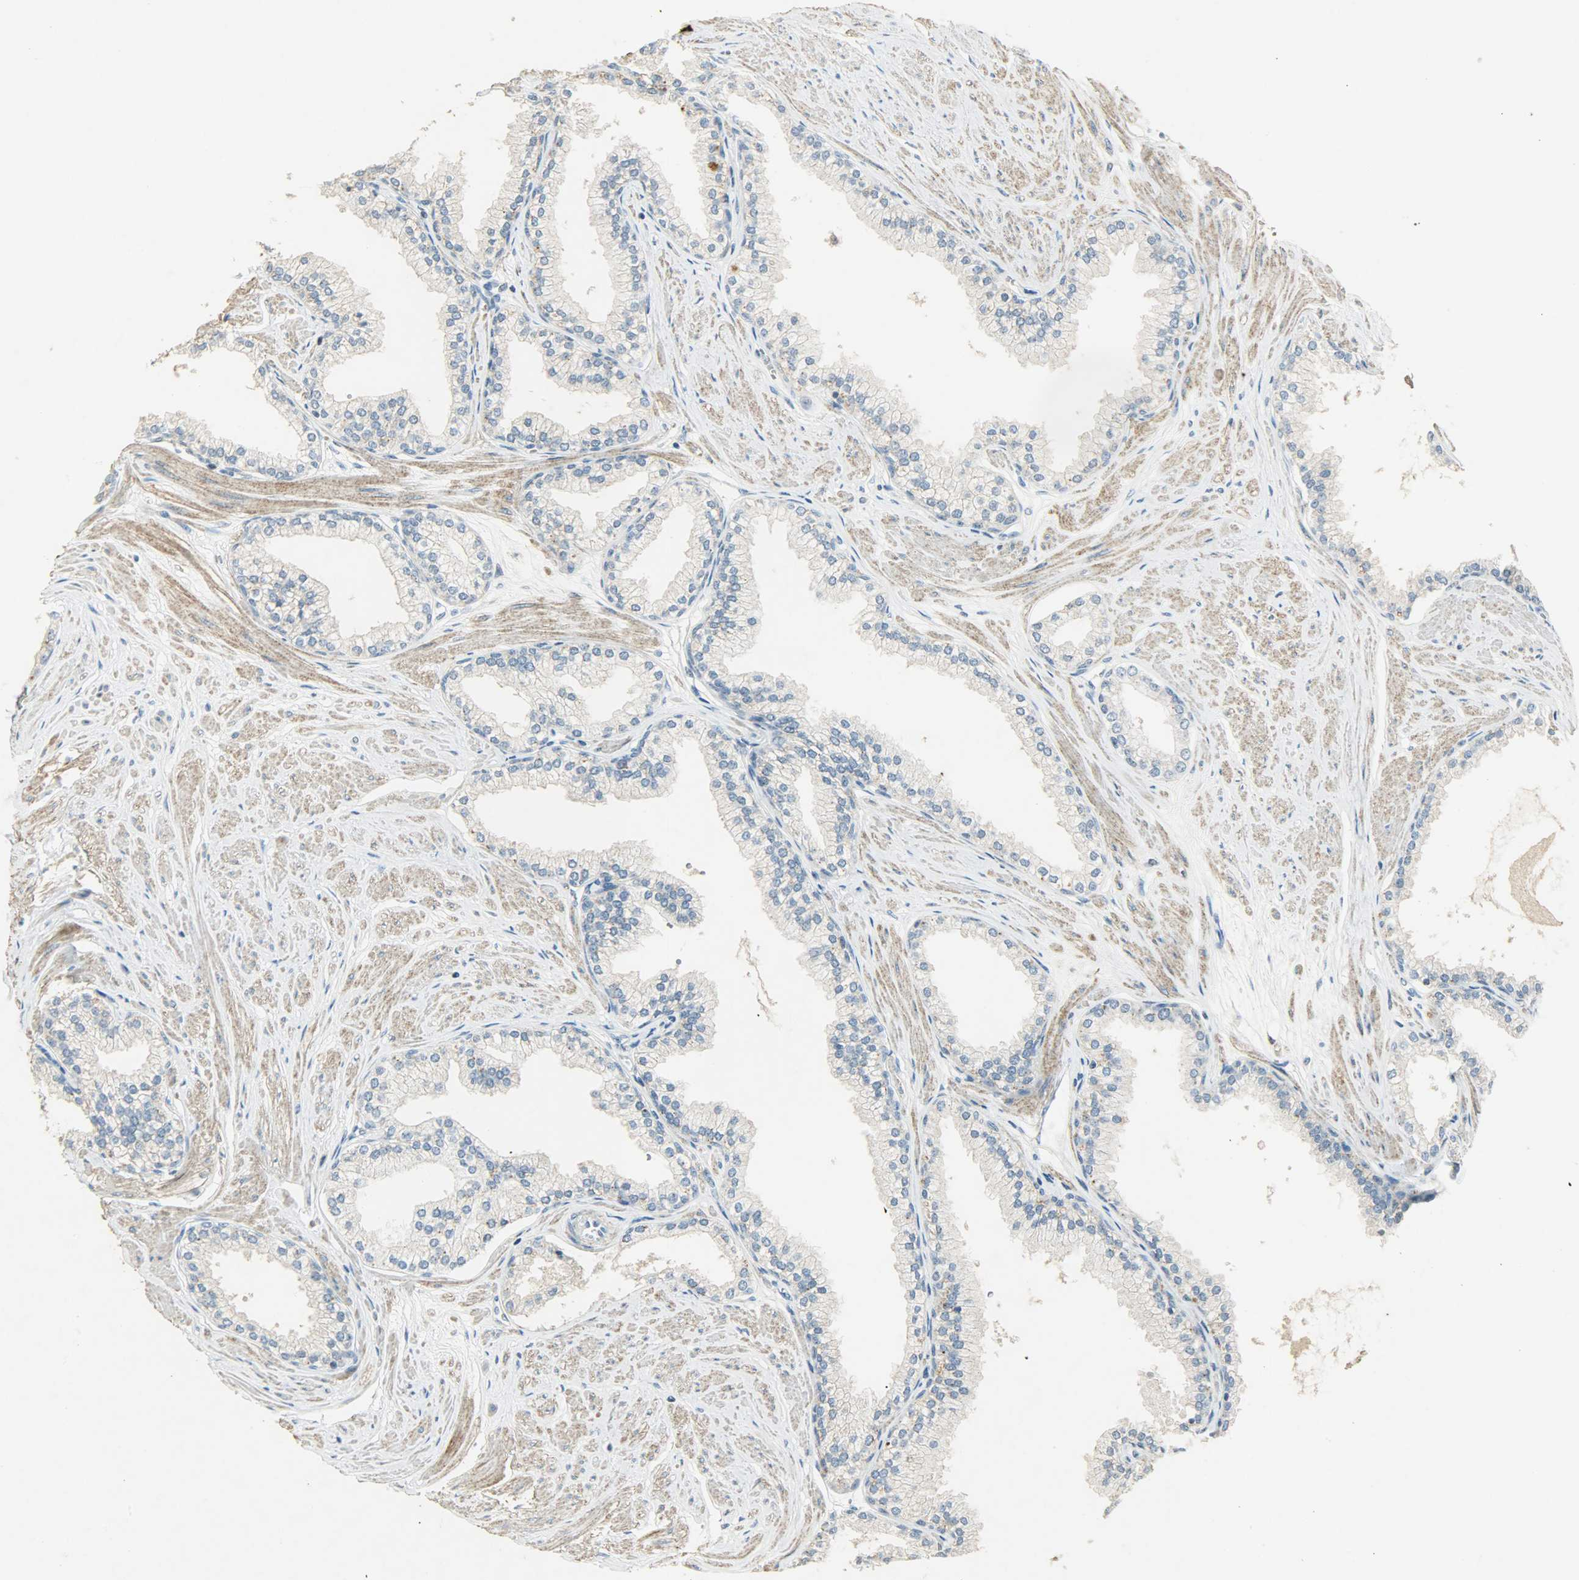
{"staining": {"intensity": "negative", "quantity": "none", "location": "none"}, "tissue": "prostate", "cell_type": "Glandular cells", "image_type": "normal", "snomed": [{"axis": "morphology", "description": "Normal tissue, NOS"}, {"axis": "topography", "description": "Prostate"}], "caption": "High power microscopy image of an IHC image of benign prostate, revealing no significant expression in glandular cells. The staining is performed using DAB (3,3'-diaminobenzidine) brown chromogen with nuclei counter-stained in using hematoxylin.", "gene": "AURKB", "patient": {"sex": "male", "age": 64}}